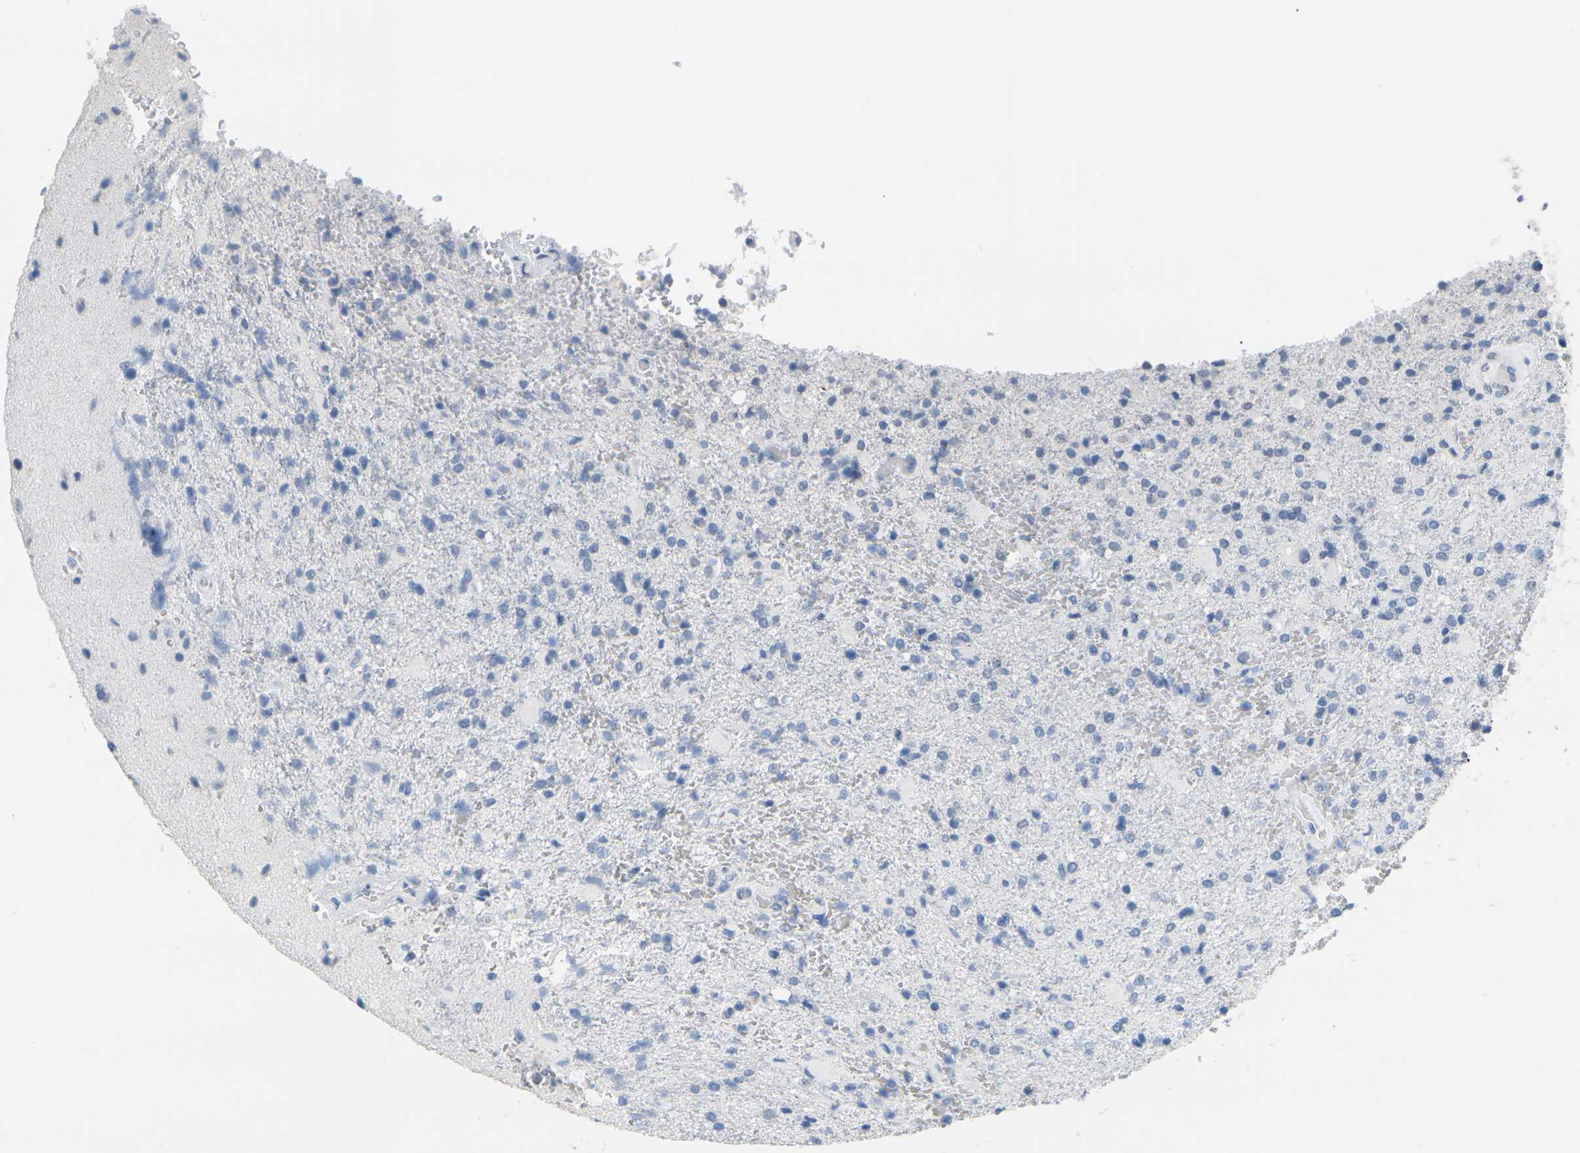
{"staining": {"intensity": "negative", "quantity": "none", "location": "none"}, "tissue": "glioma", "cell_type": "Tumor cells", "image_type": "cancer", "snomed": [{"axis": "morphology", "description": "Glioma, malignant, High grade"}, {"axis": "topography", "description": "Brain"}], "caption": "An IHC histopathology image of glioma is shown. There is no staining in tumor cells of glioma.", "gene": "CTAG1A", "patient": {"sex": "male", "age": 71}}